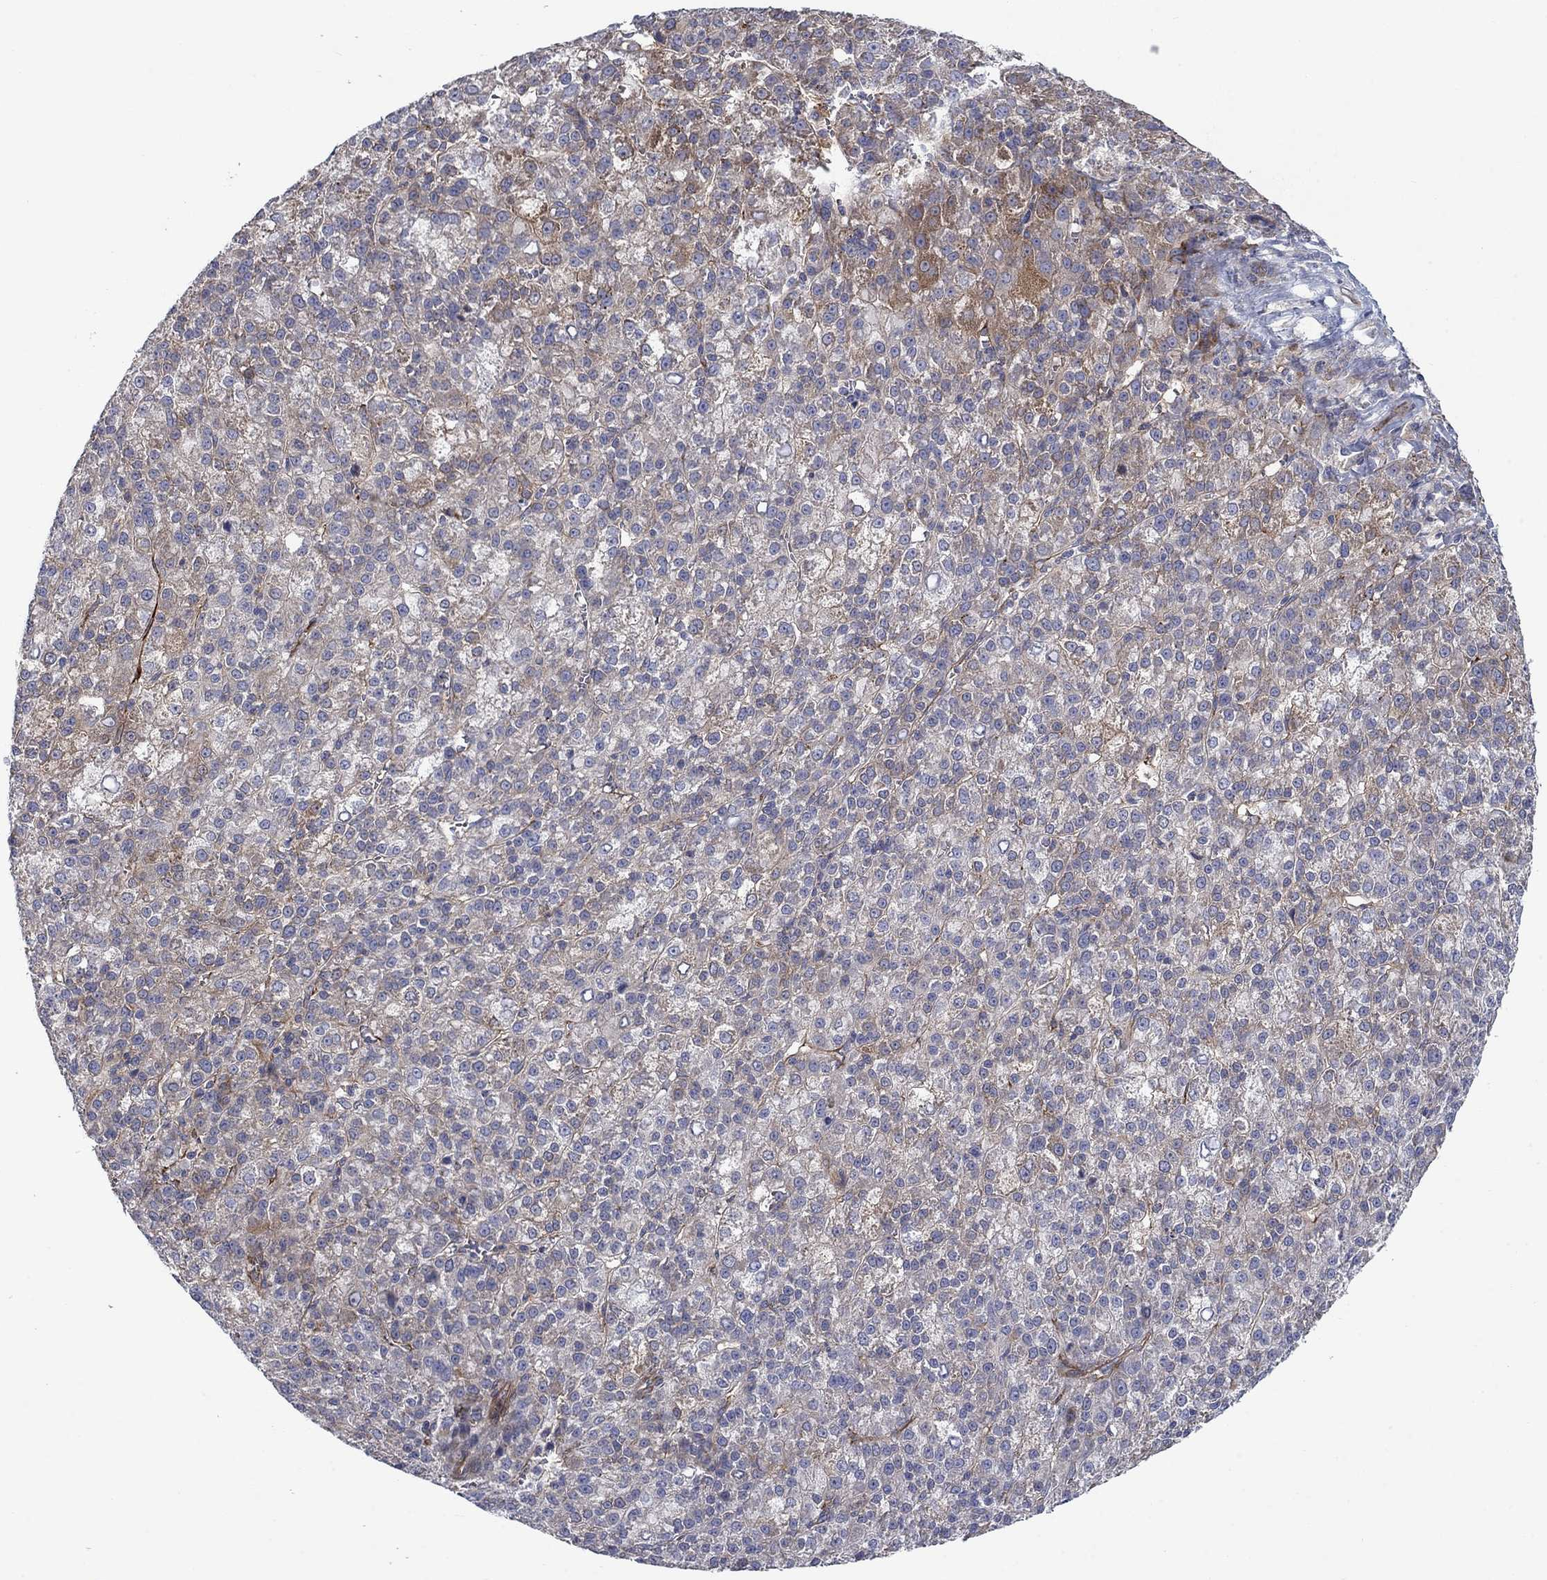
{"staining": {"intensity": "moderate", "quantity": "<25%", "location": "cytoplasmic/membranous"}, "tissue": "liver cancer", "cell_type": "Tumor cells", "image_type": "cancer", "snomed": [{"axis": "morphology", "description": "Carcinoma, Hepatocellular, NOS"}, {"axis": "topography", "description": "Liver"}], "caption": "Immunohistochemical staining of human liver cancer (hepatocellular carcinoma) shows moderate cytoplasmic/membranous protein positivity in approximately <25% of tumor cells. The staining was performed using DAB (3,3'-diaminobenzidine), with brown indicating positive protein expression. Nuclei are stained blue with hematoxylin.", "gene": "FXR1", "patient": {"sex": "female", "age": 60}}